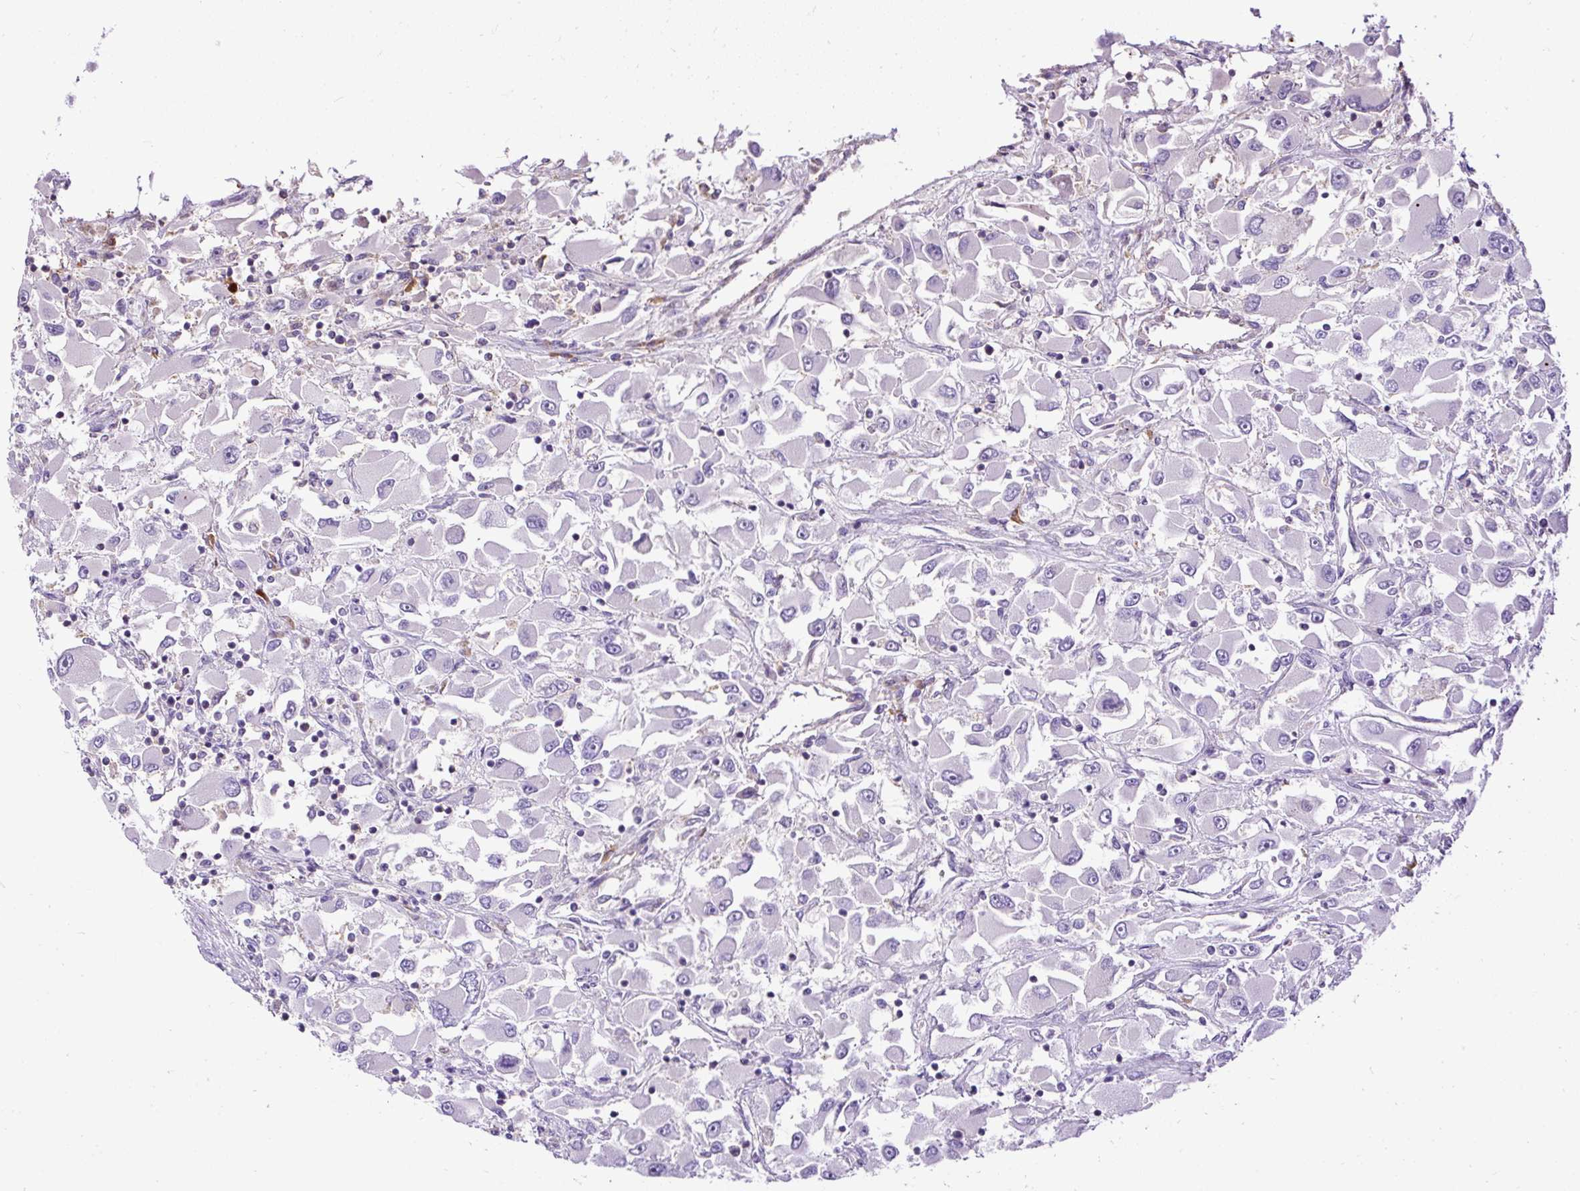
{"staining": {"intensity": "negative", "quantity": "none", "location": "none"}, "tissue": "renal cancer", "cell_type": "Tumor cells", "image_type": "cancer", "snomed": [{"axis": "morphology", "description": "Adenocarcinoma, NOS"}, {"axis": "topography", "description": "Kidney"}], "caption": "The IHC image has no significant positivity in tumor cells of renal adenocarcinoma tissue. (Stains: DAB (3,3'-diaminobenzidine) immunohistochemistry (IHC) with hematoxylin counter stain, Microscopy: brightfield microscopy at high magnification).", "gene": "CFAP47", "patient": {"sex": "female", "age": 52}}